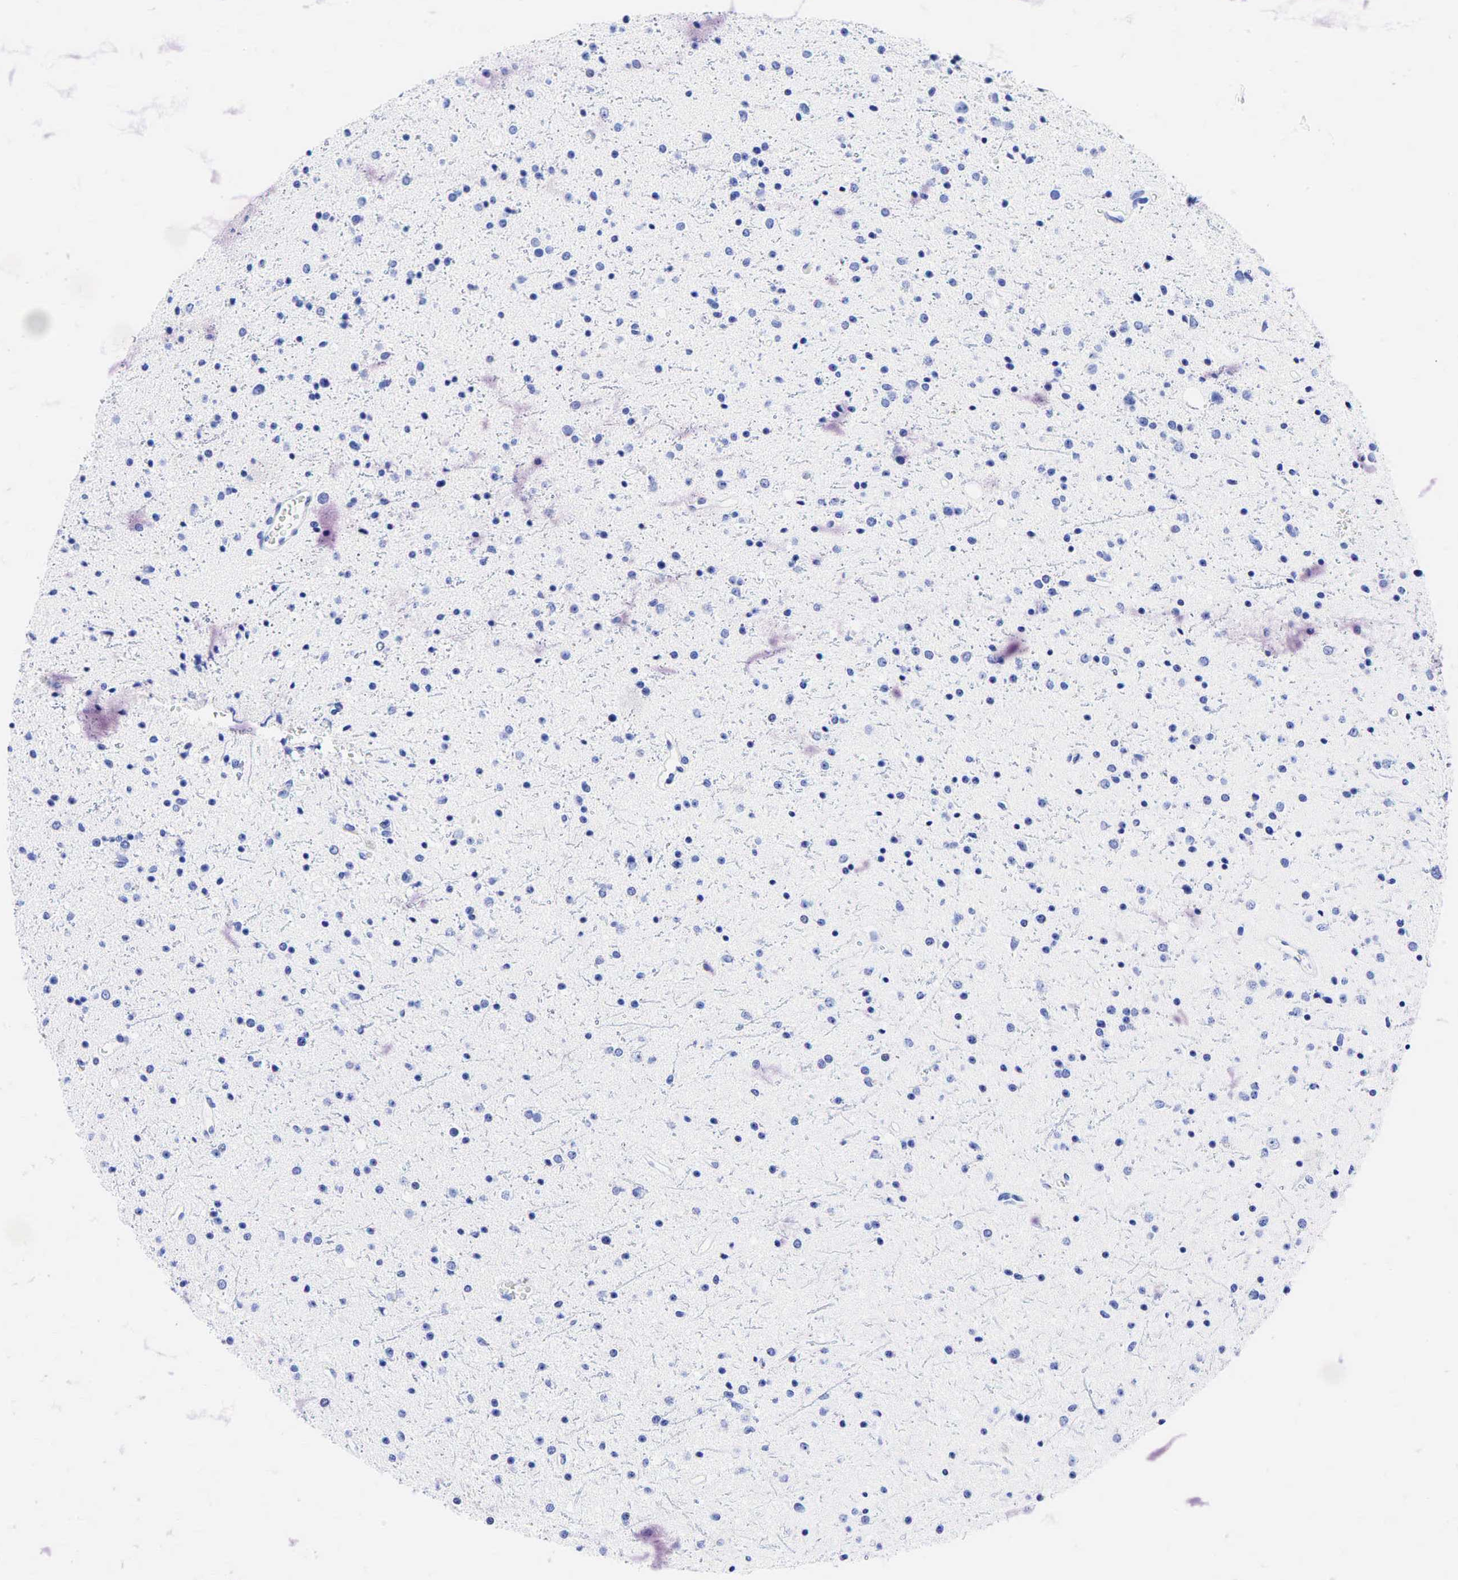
{"staining": {"intensity": "negative", "quantity": "none", "location": "none"}, "tissue": "glioma", "cell_type": "Tumor cells", "image_type": "cancer", "snomed": [{"axis": "morphology", "description": "Glioma, malignant, Low grade"}, {"axis": "topography", "description": "Brain"}], "caption": "High magnification brightfield microscopy of glioma stained with DAB (brown) and counterstained with hematoxylin (blue): tumor cells show no significant positivity.", "gene": "FUT4", "patient": {"sex": "female", "age": 46}}